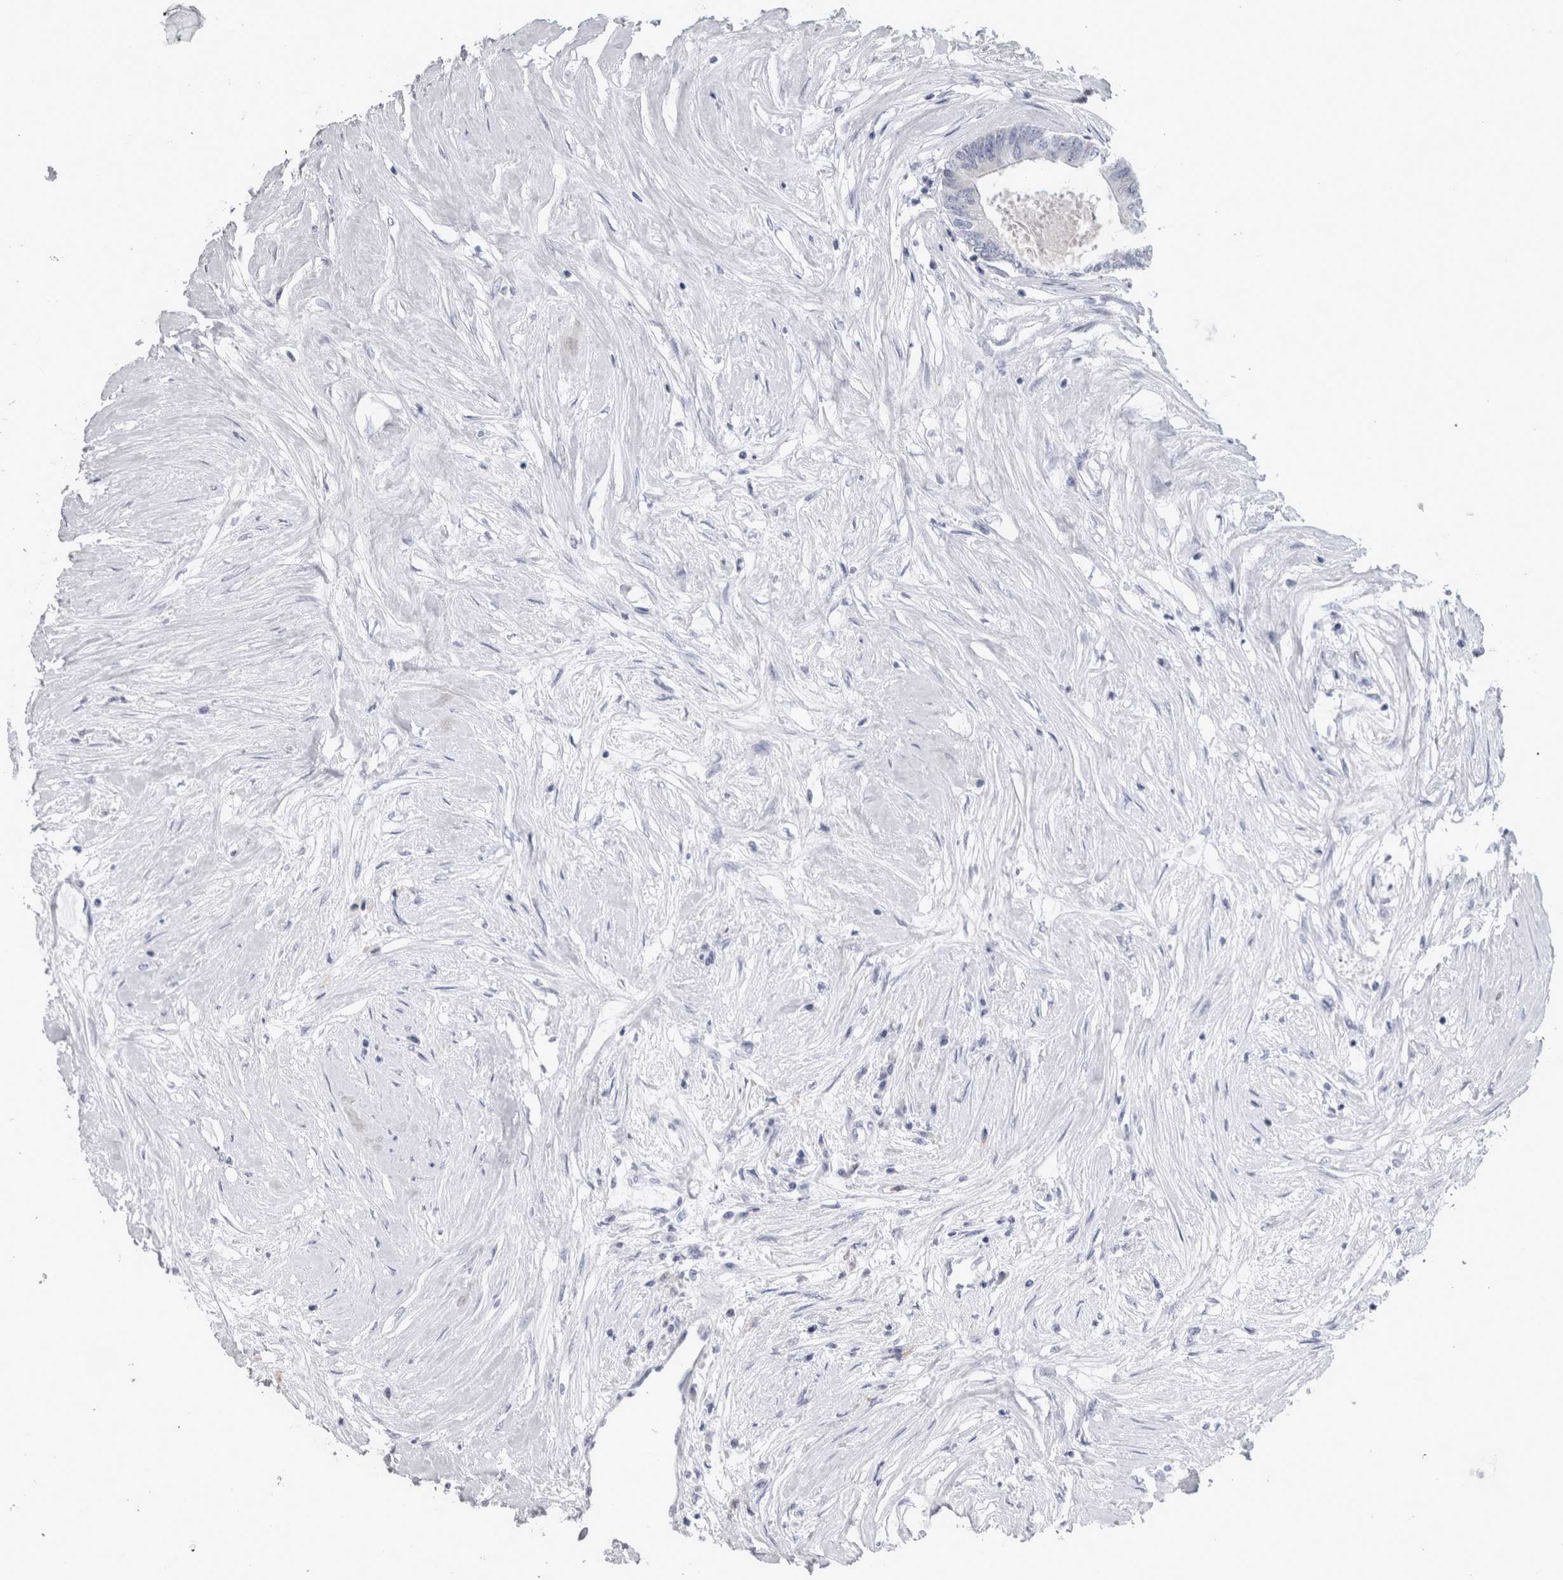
{"staining": {"intensity": "negative", "quantity": "none", "location": "none"}, "tissue": "colorectal cancer", "cell_type": "Tumor cells", "image_type": "cancer", "snomed": [{"axis": "morphology", "description": "Adenocarcinoma, NOS"}, {"axis": "topography", "description": "Rectum"}], "caption": "This is a micrograph of immunohistochemistry (IHC) staining of colorectal cancer, which shows no expression in tumor cells.", "gene": "MSMB", "patient": {"sex": "male", "age": 63}}